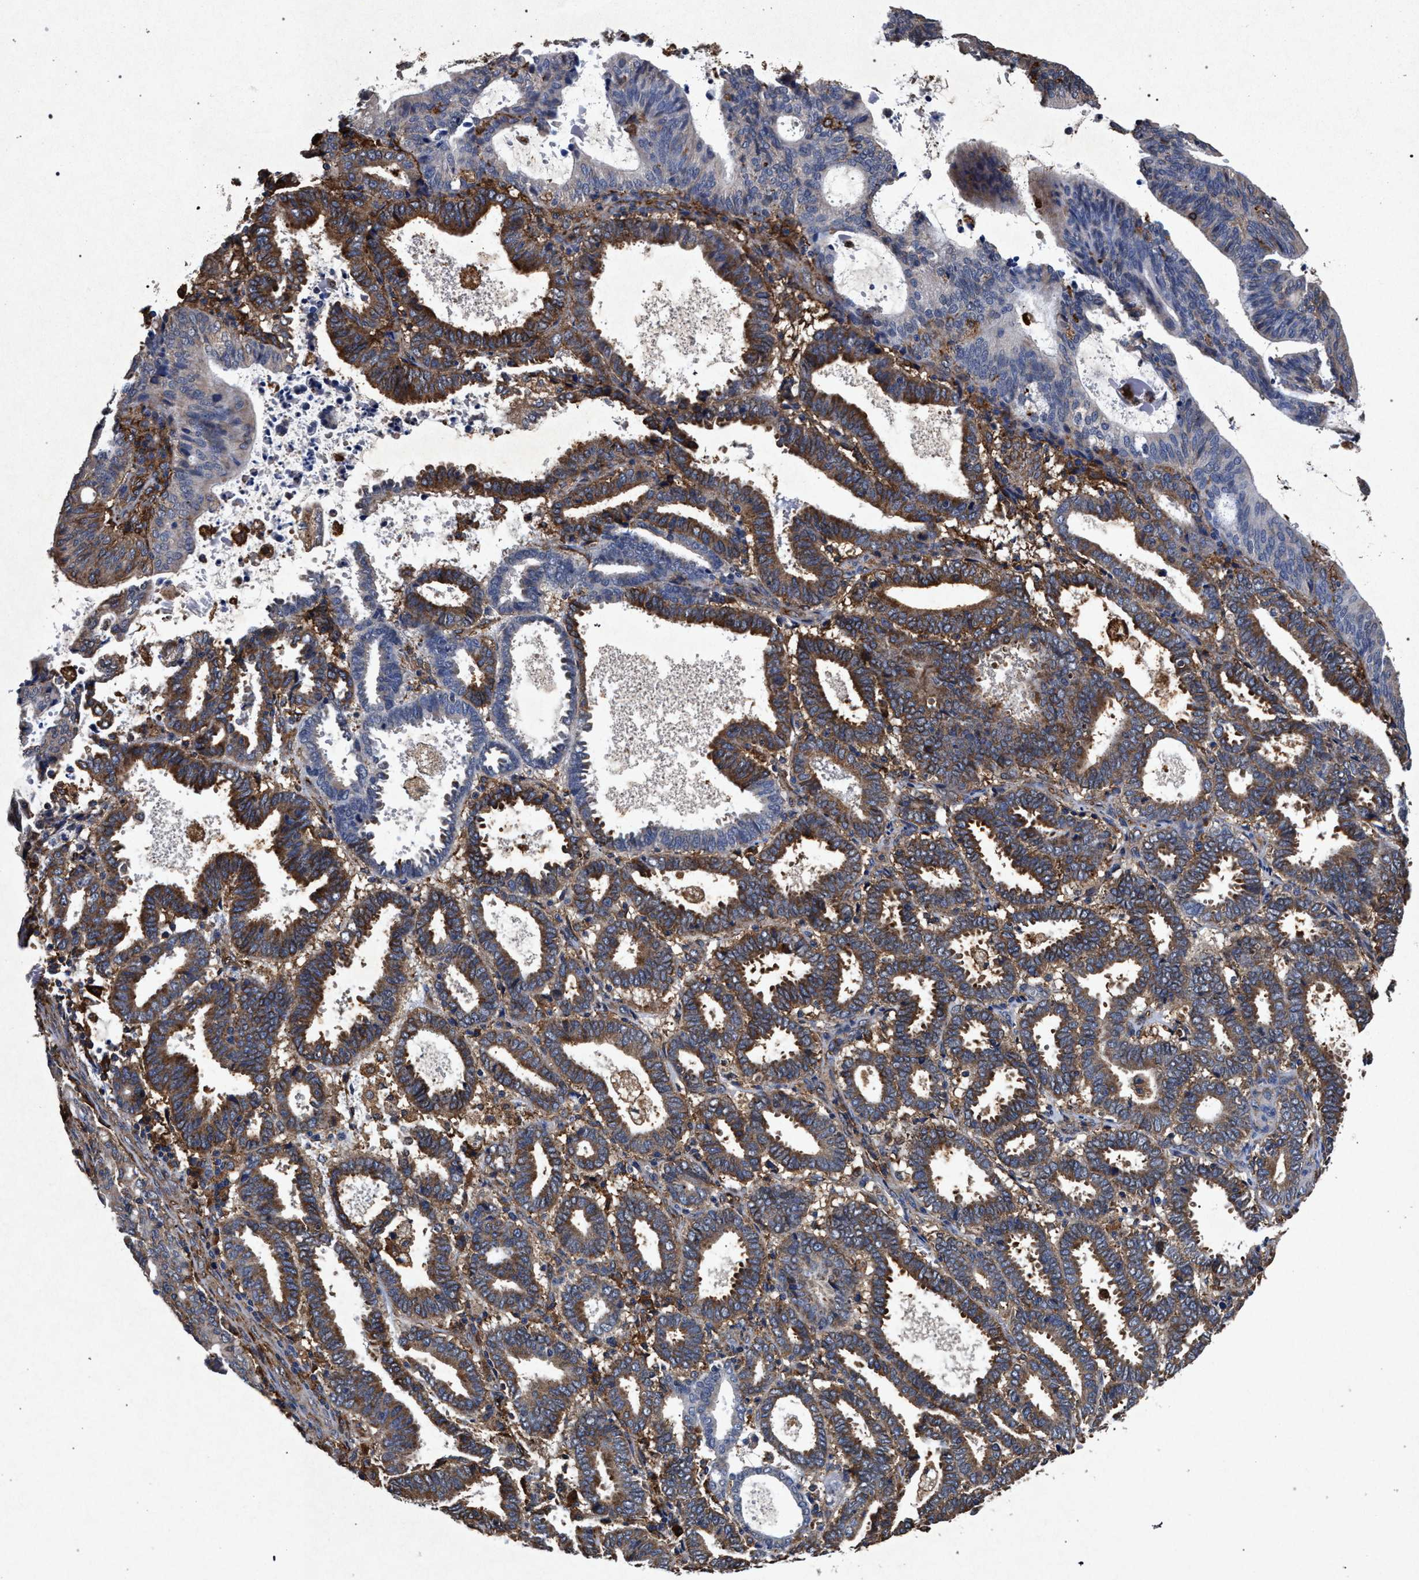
{"staining": {"intensity": "moderate", "quantity": "25%-75%", "location": "cytoplasmic/membranous"}, "tissue": "endometrial cancer", "cell_type": "Tumor cells", "image_type": "cancer", "snomed": [{"axis": "morphology", "description": "Adenocarcinoma, NOS"}, {"axis": "topography", "description": "Uterus"}], "caption": "A histopathology image showing moderate cytoplasmic/membranous expression in about 25%-75% of tumor cells in endometrial cancer, as visualized by brown immunohistochemical staining.", "gene": "MARCKS", "patient": {"sex": "female", "age": 83}}